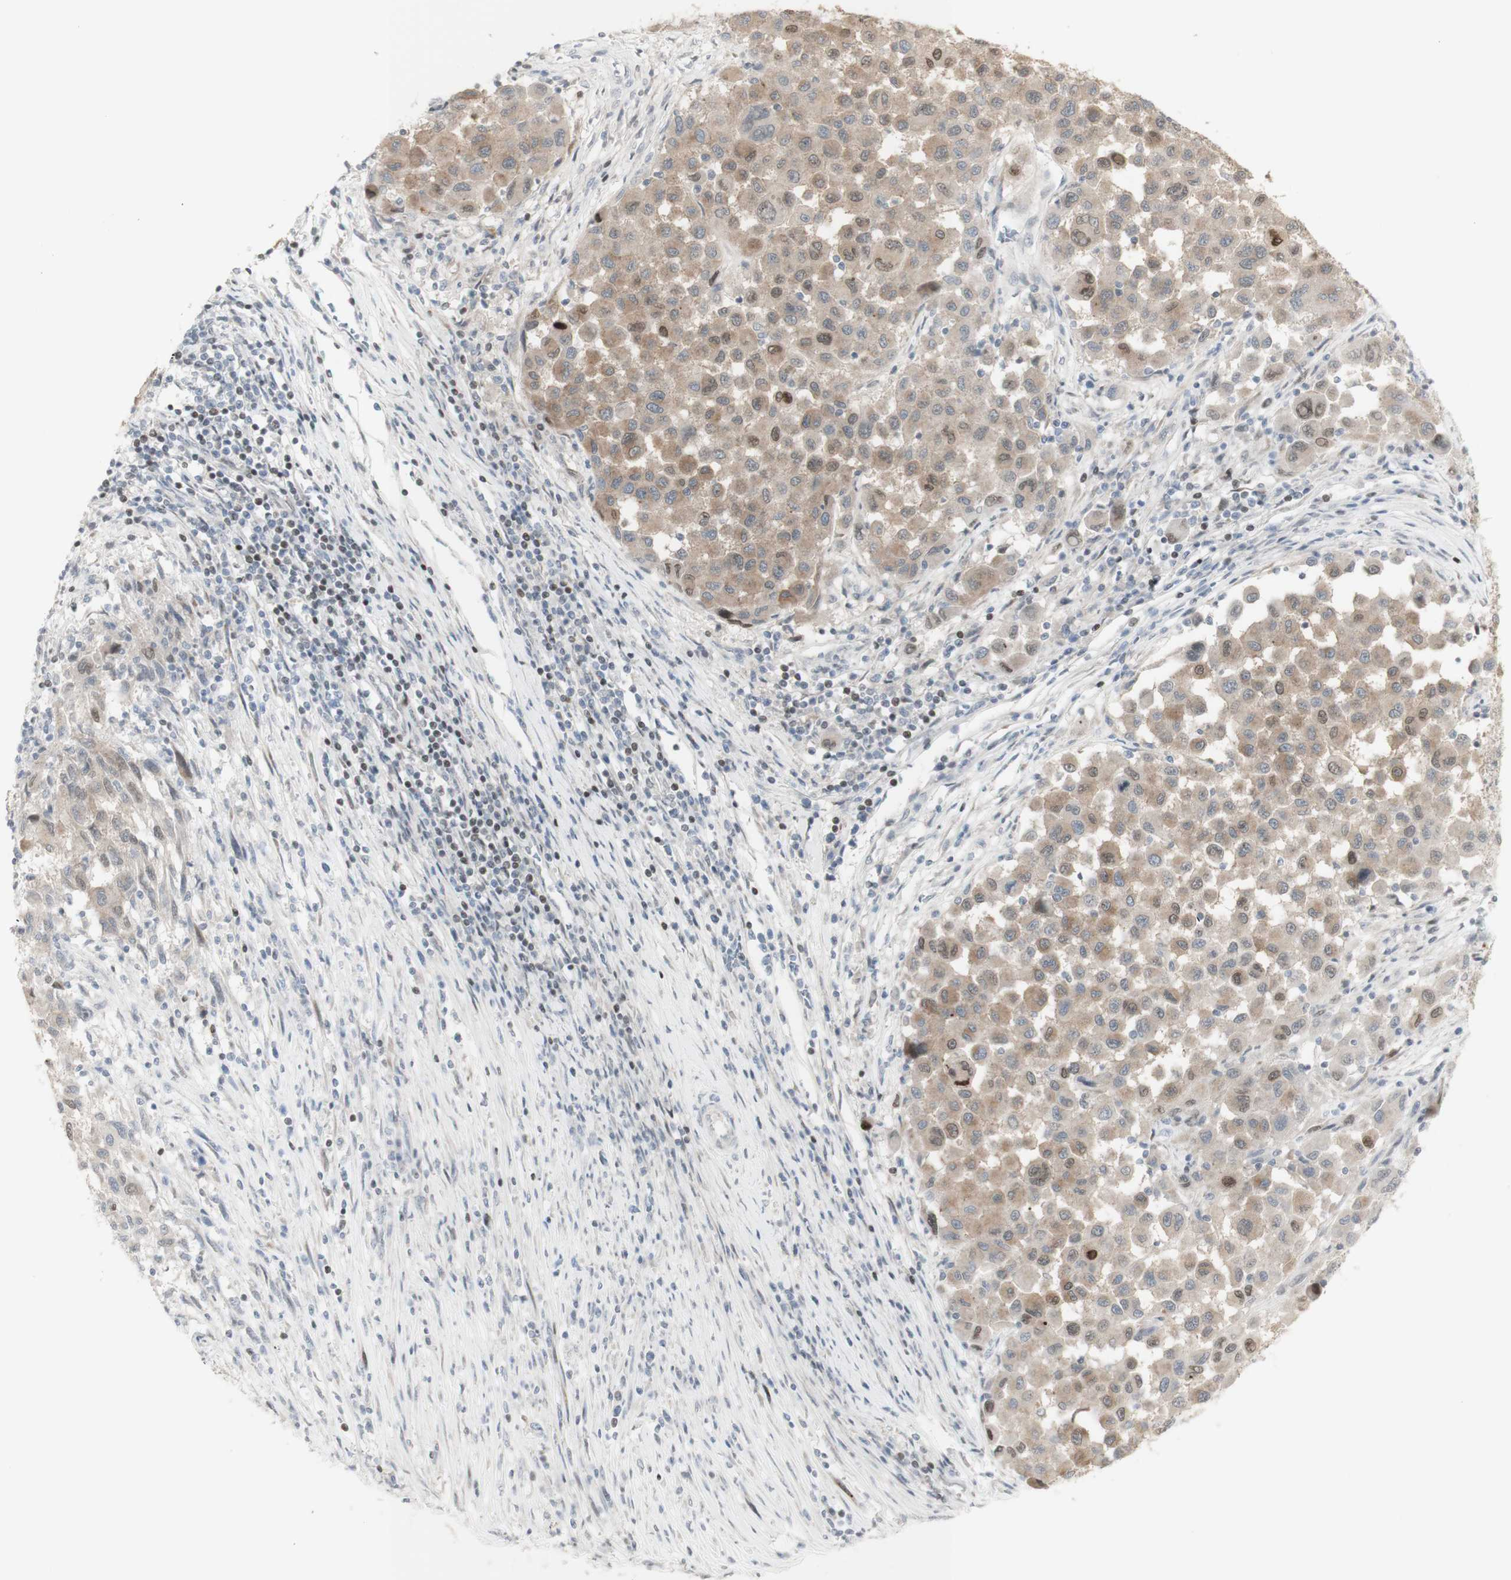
{"staining": {"intensity": "moderate", "quantity": ">75%", "location": "cytoplasmic/membranous,nuclear"}, "tissue": "melanoma", "cell_type": "Tumor cells", "image_type": "cancer", "snomed": [{"axis": "morphology", "description": "Malignant melanoma, Metastatic site"}, {"axis": "topography", "description": "Lymph node"}], "caption": "An immunohistochemistry (IHC) micrograph of tumor tissue is shown. Protein staining in brown shows moderate cytoplasmic/membranous and nuclear positivity in malignant melanoma (metastatic site) within tumor cells. (DAB (3,3'-diaminobenzidine) IHC, brown staining for protein, blue staining for nuclei).", "gene": "C1orf116", "patient": {"sex": "male", "age": 61}}